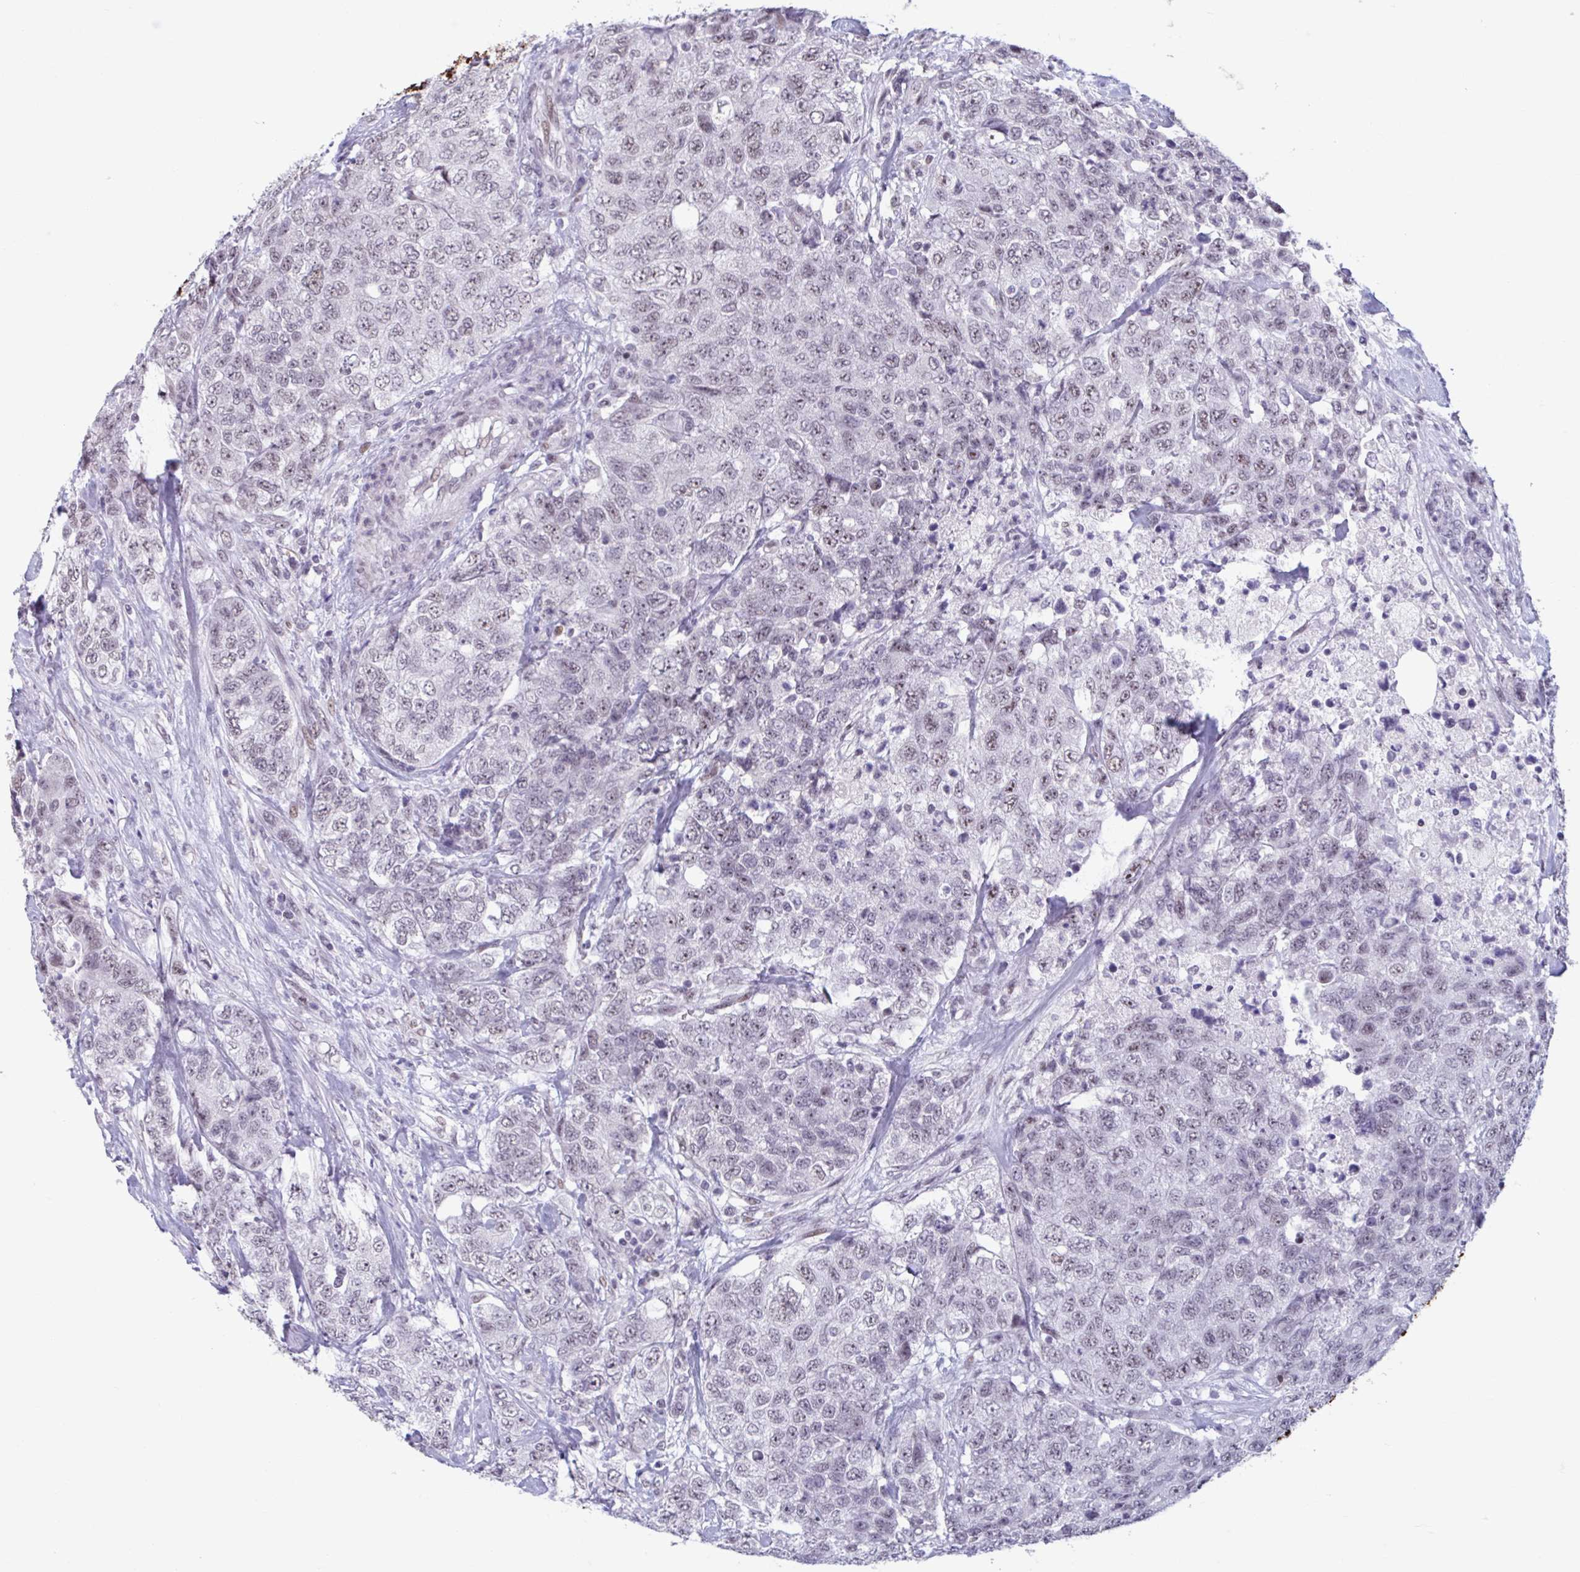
{"staining": {"intensity": "weak", "quantity": "25%-75%", "location": "nuclear"}, "tissue": "urothelial cancer", "cell_type": "Tumor cells", "image_type": "cancer", "snomed": [{"axis": "morphology", "description": "Urothelial carcinoma, High grade"}, {"axis": "topography", "description": "Urinary bladder"}], "caption": "An immunohistochemistry image of neoplastic tissue is shown. Protein staining in brown labels weak nuclear positivity in high-grade urothelial carcinoma within tumor cells.", "gene": "HSD17B6", "patient": {"sex": "female", "age": 78}}